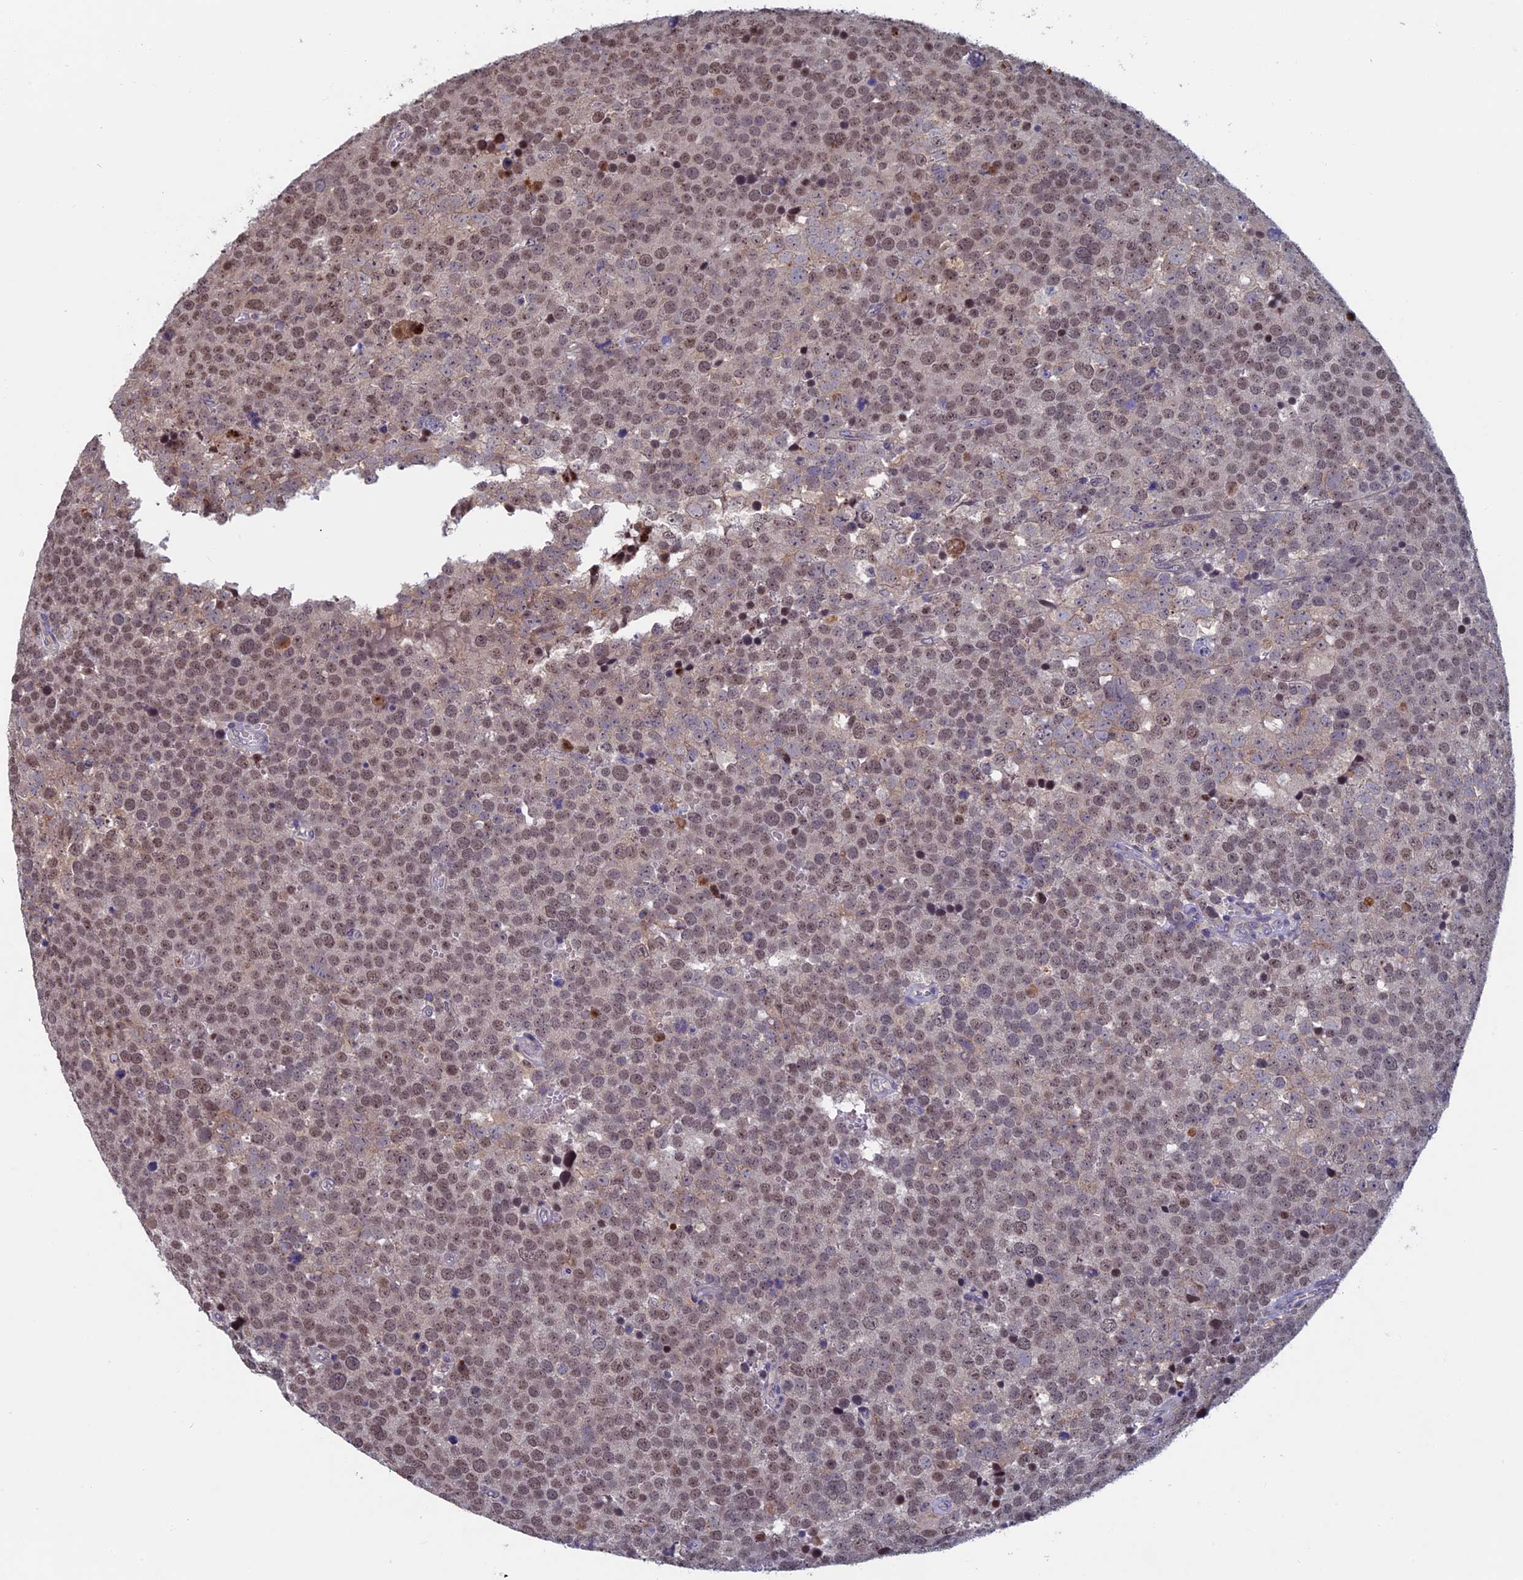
{"staining": {"intensity": "moderate", "quantity": ">75%", "location": "nuclear"}, "tissue": "testis cancer", "cell_type": "Tumor cells", "image_type": "cancer", "snomed": [{"axis": "morphology", "description": "Seminoma, NOS"}, {"axis": "topography", "description": "Testis"}], "caption": "Tumor cells demonstrate medium levels of moderate nuclear positivity in about >75% of cells in seminoma (testis). Using DAB (brown) and hematoxylin (blue) stains, captured at high magnification using brightfield microscopy.", "gene": "SPIRE1", "patient": {"sex": "male", "age": 71}}